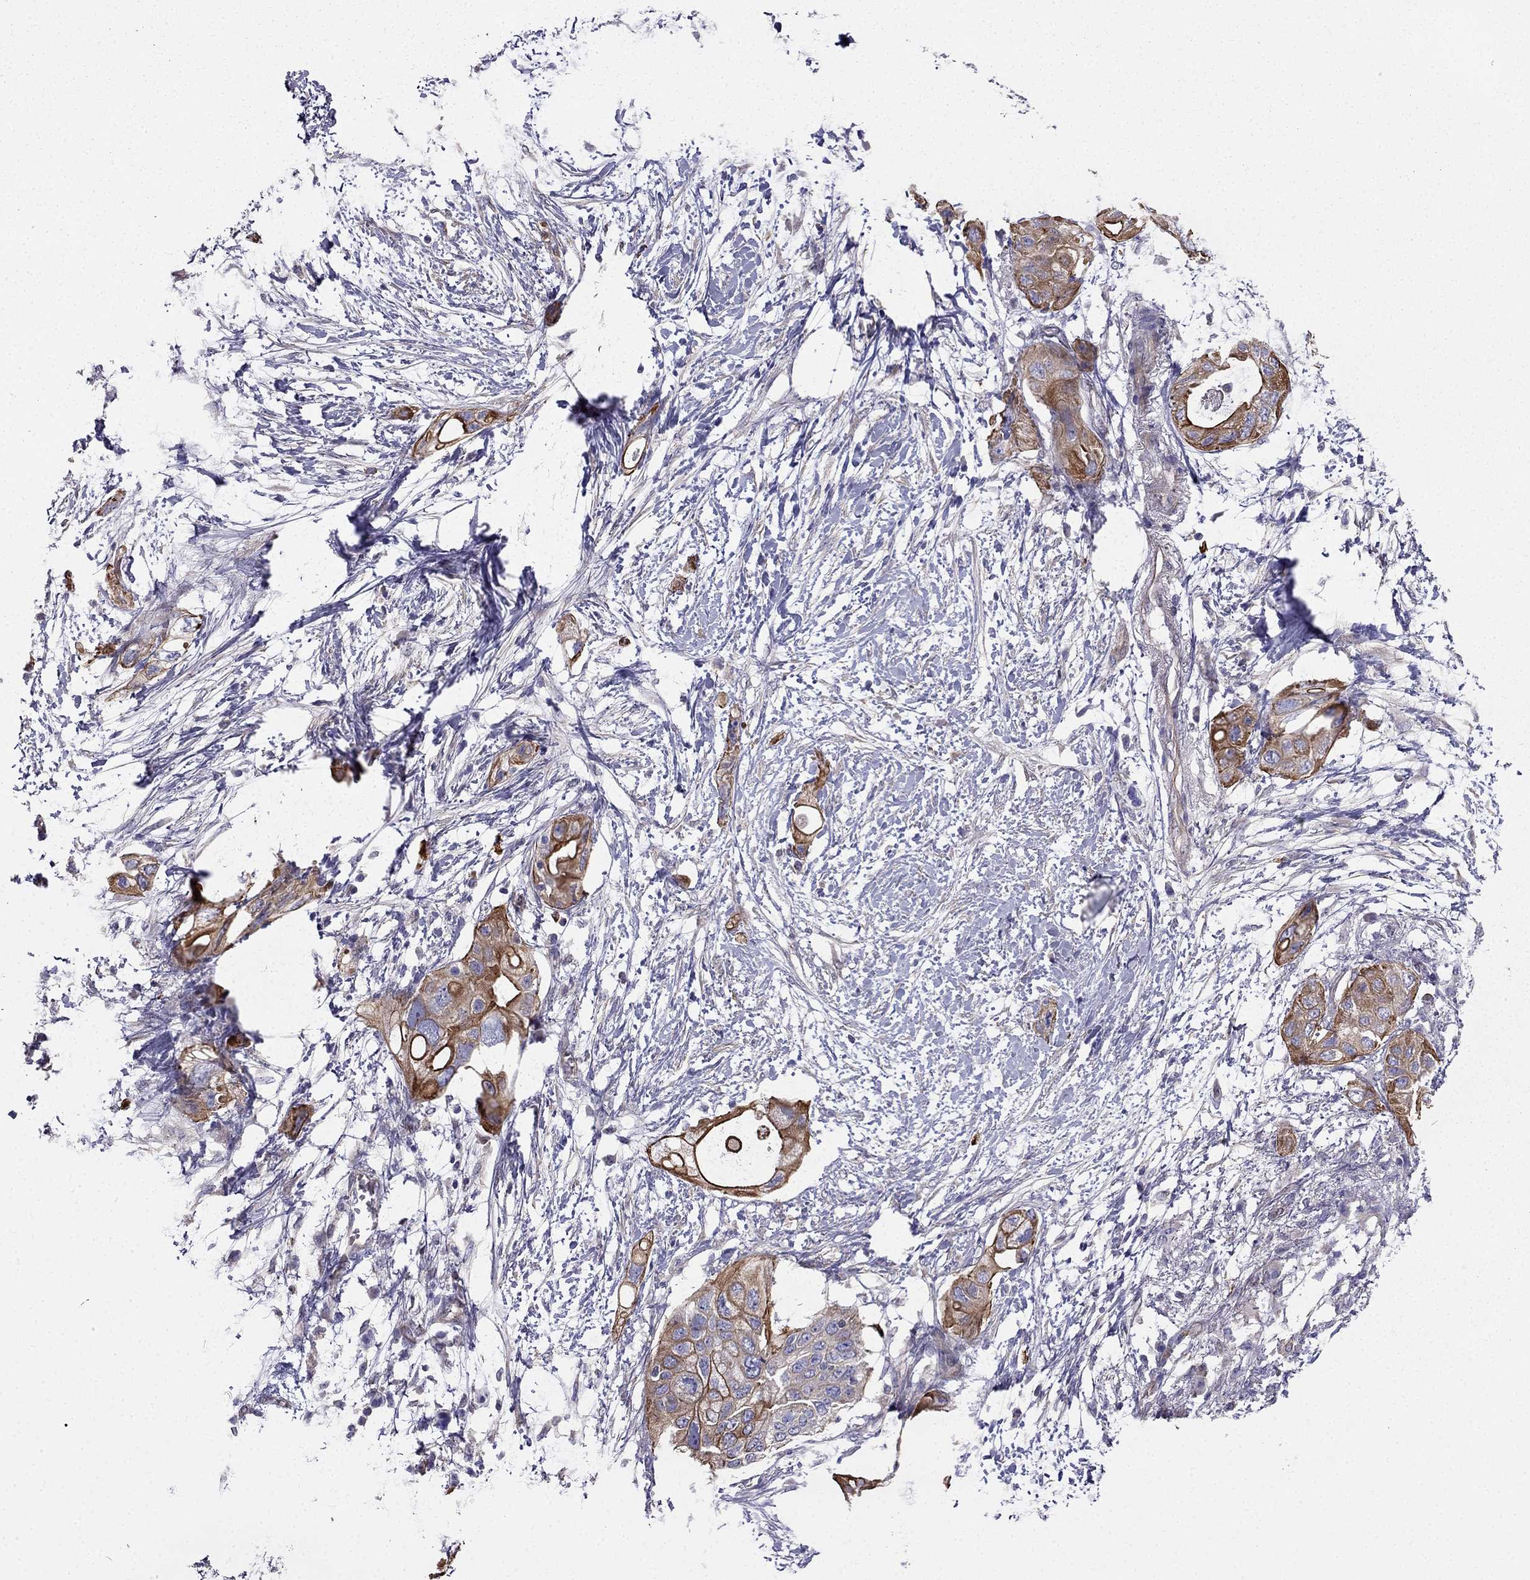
{"staining": {"intensity": "strong", "quantity": "<25%", "location": "cytoplasmic/membranous"}, "tissue": "pancreatic cancer", "cell_type": "Tumor cells", "image_type": "cancer", "snomed": [{"axis": "morphology", "description": "Adenocarcinoma, NOS"}, {"axis": "topography", "description": "Pancreas"}], "caption": "This histopathology image exhibits immunohistochemistry (IHC) staining of pancreatic cancer, with medium strong cytoplasmic/membranous positivity in about <25% of tumor cells.", "gene": "ENOX1", "patient": {"sex": "female", "age": 72}}